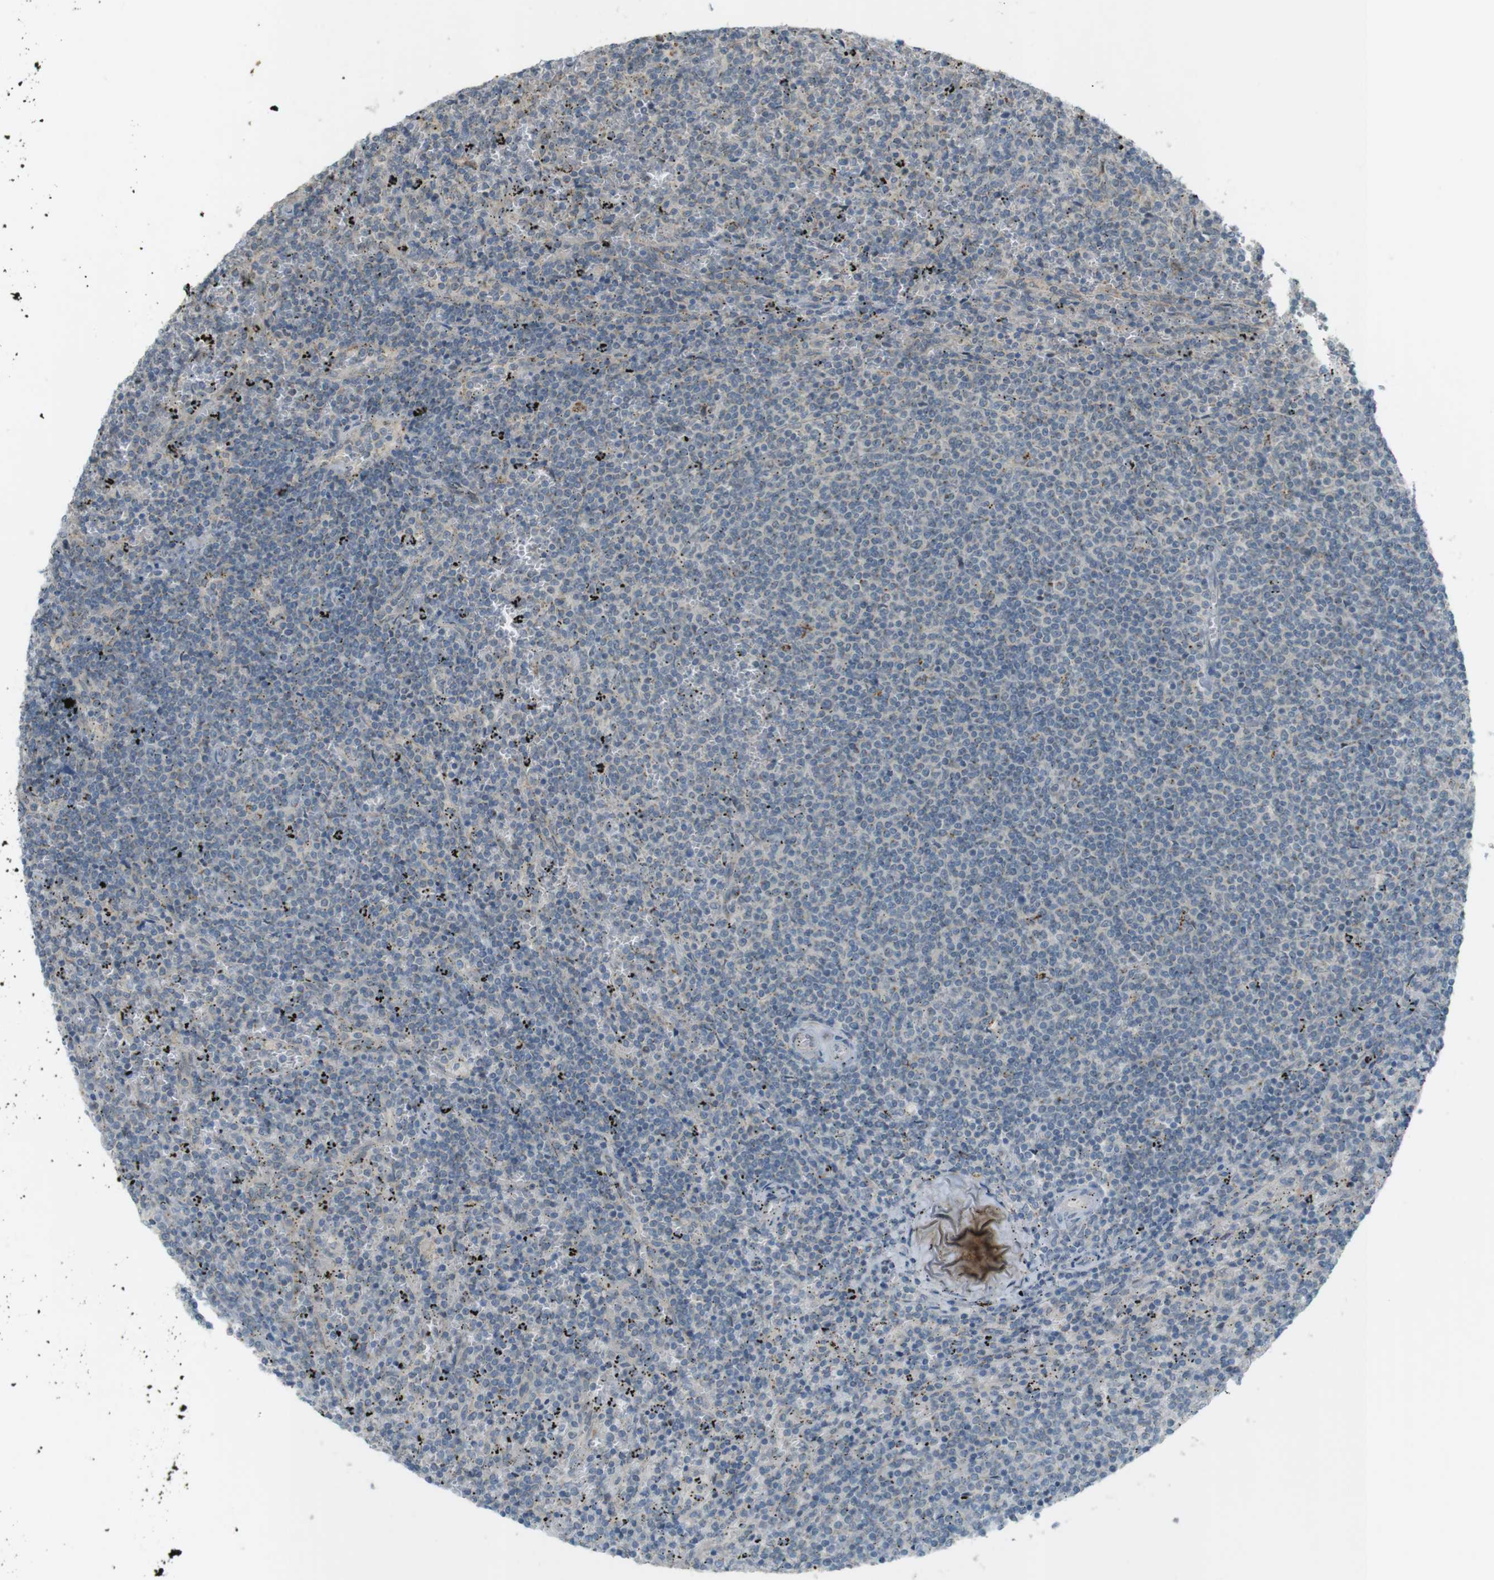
{"staining": {"intensity": "negative", "quantity": "none", "location": "none"}, "tissue": "lymphoma", "cell_type": "Tumor cells", "image_type": "cancer", "snomed": [{"axis": "morphology", "description": "Malignant lymphoma, non-Hodgkin's type, Low grade"}, {"axis": "topography", "description": "Spleen"}], "caption": "Immunohistochemistry (IHC) image of human lymphoma stained for a protein (brown), which demonstrates no staining in tumor cells.", "gene": "UGT8", "patient": {"sex": "female", "age": 50}}